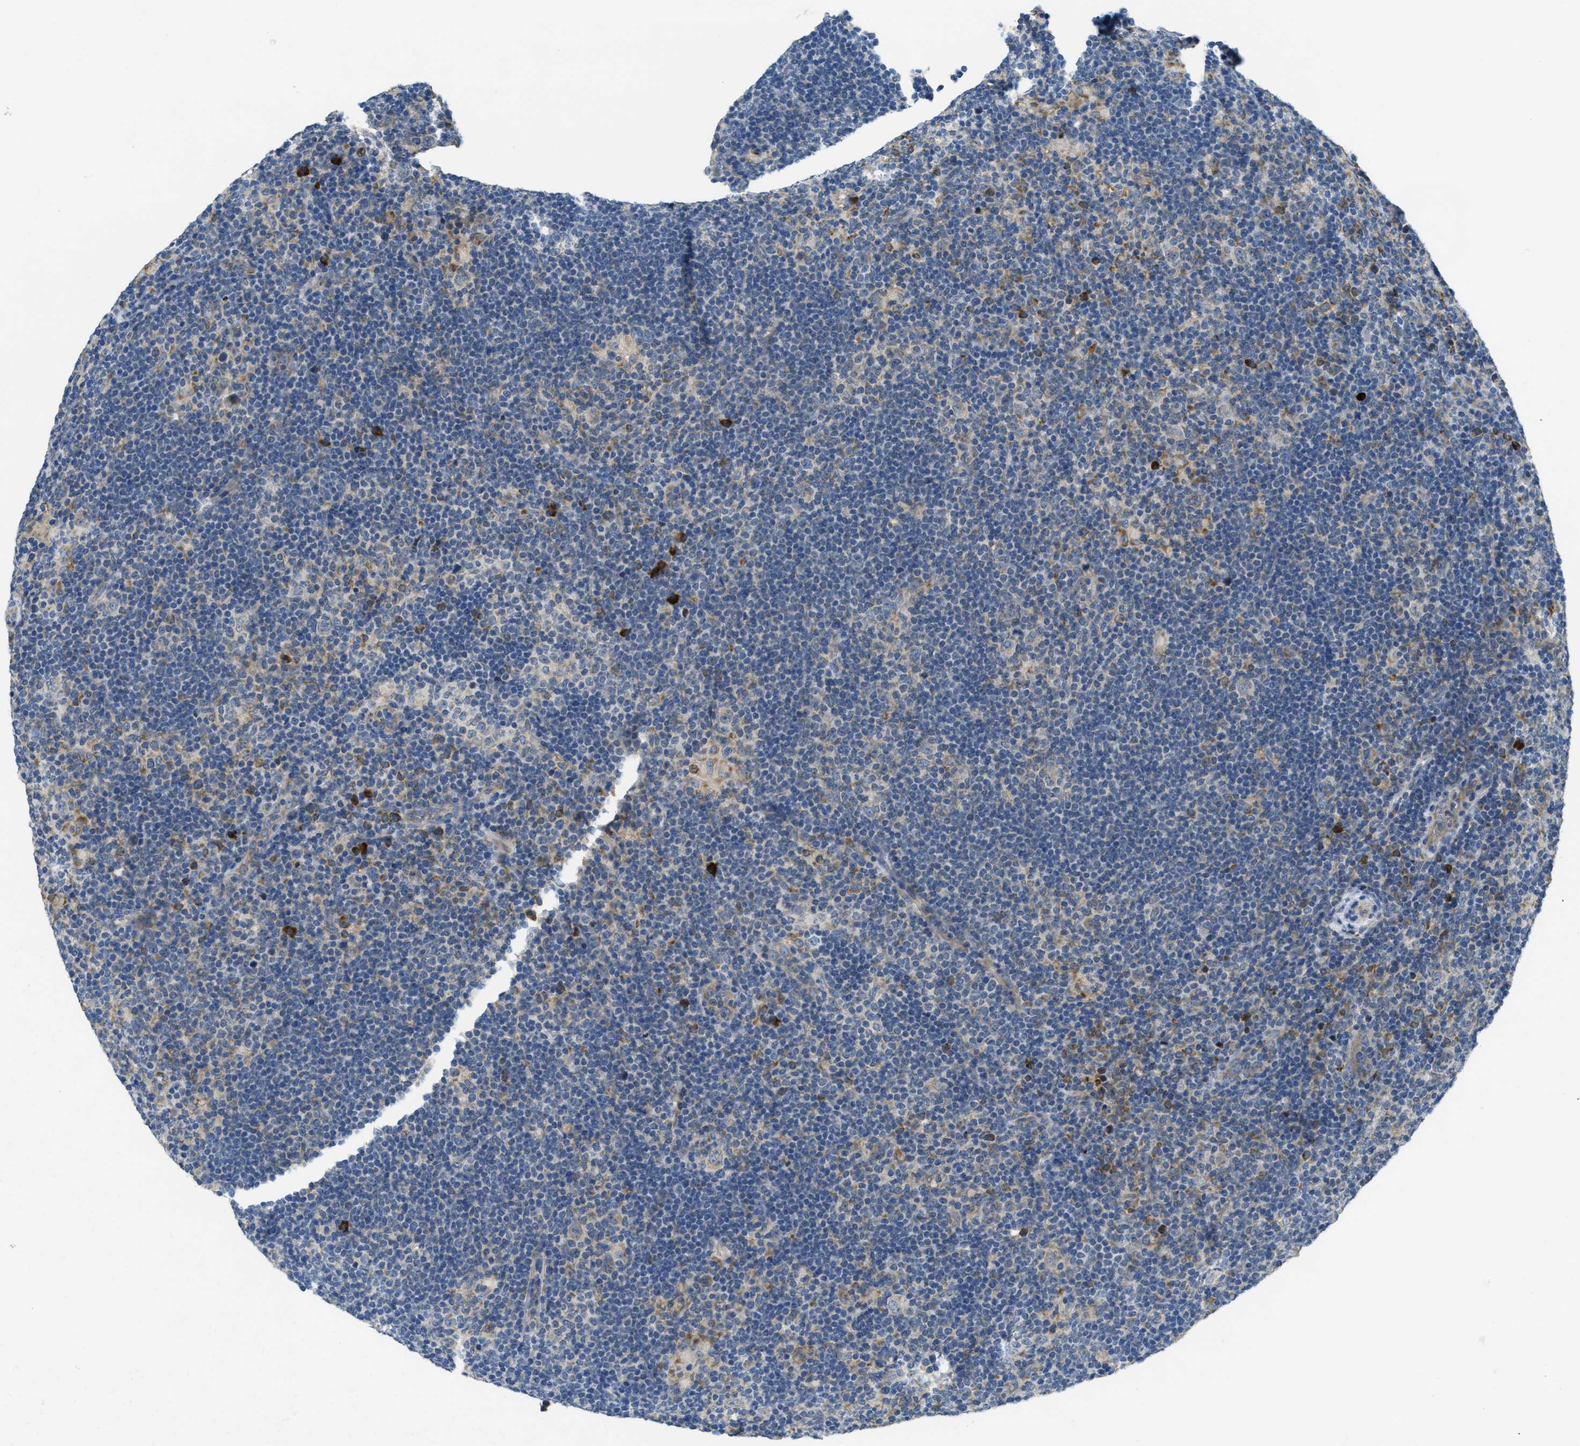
{"staining": {"intensity": "negative", "quantity": "none", "location": "none"}, "tissue": "lymphoma", "cell_type": "Tumor cells", "image_type": "cancer", "snomed": [{"axis": "morphology", "description": "Hodgkin's disease, NOS"}, {"axis": "topography", "description": "Lymph node"}], "caption": "Image shows no protein expression in tumor cells of Hodgkin's disease tissue. The staining is performed using DAB brown chromogen with nuclei counter-stained in using hematoxylin.", "gene": "SSR1", "patient": {"sex": "female", "age": 57}}